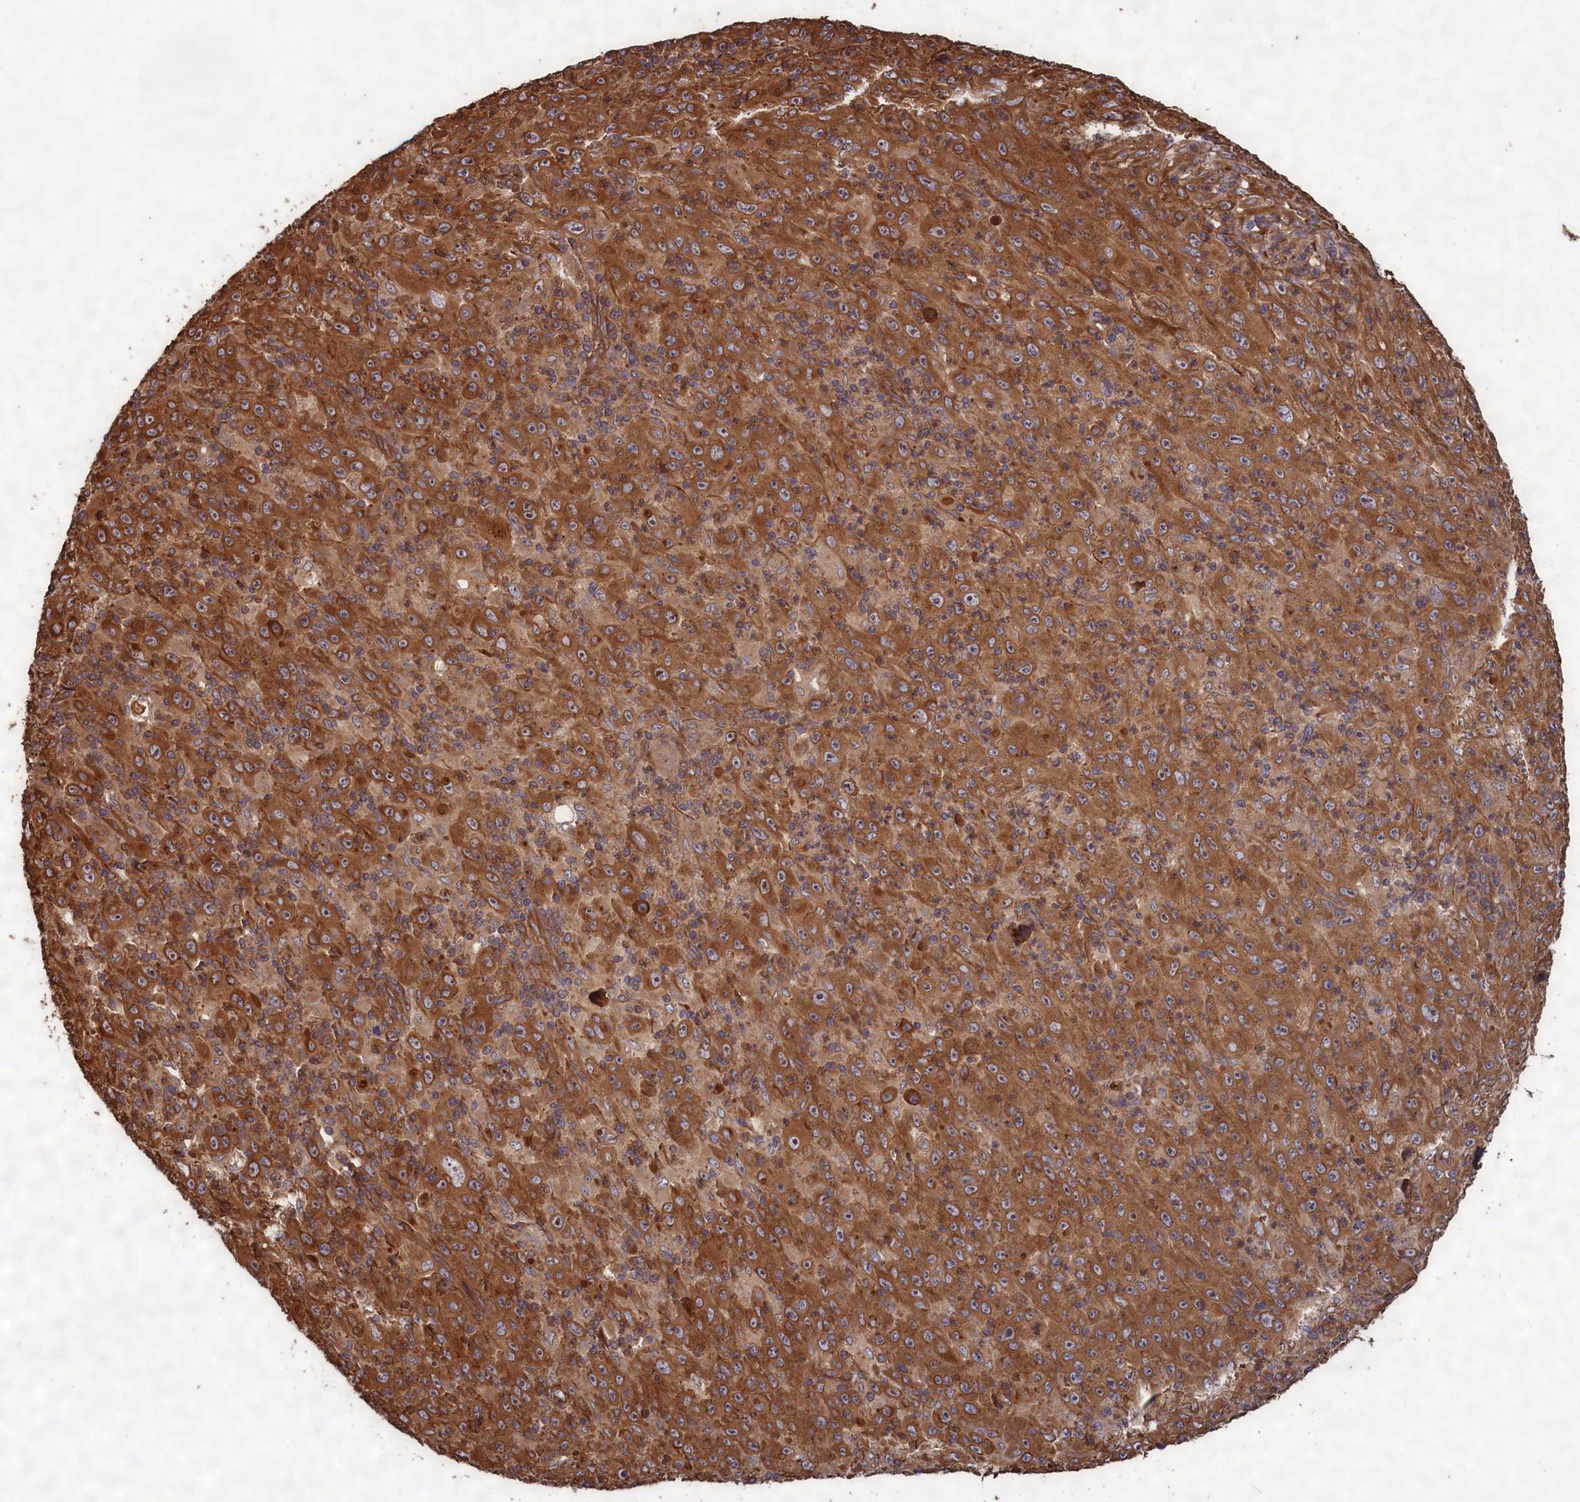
{"staining": {"intensity": "strong", "quantity": ">75%", "location": "cytoplasmic/membranous"}, "tissue": "melanoma", "cell_type": "Tumor cells", "image_type": "cancer", "snomed": [{"axis": "morphology", "description": "Malignant melanoma, Metastatic site"}, {"axis": "topography", "description": "Skin"}], "caption": "Protein staining by IHC displays strong cytoplasmic/membranous staining in approximately >75% of tumor cells in melanoma. (brown staining indicates protein expression, while blue staining denotes nuclei).", "gene": "CCDC124", "patient": {"sex": "female", "age": 56}}